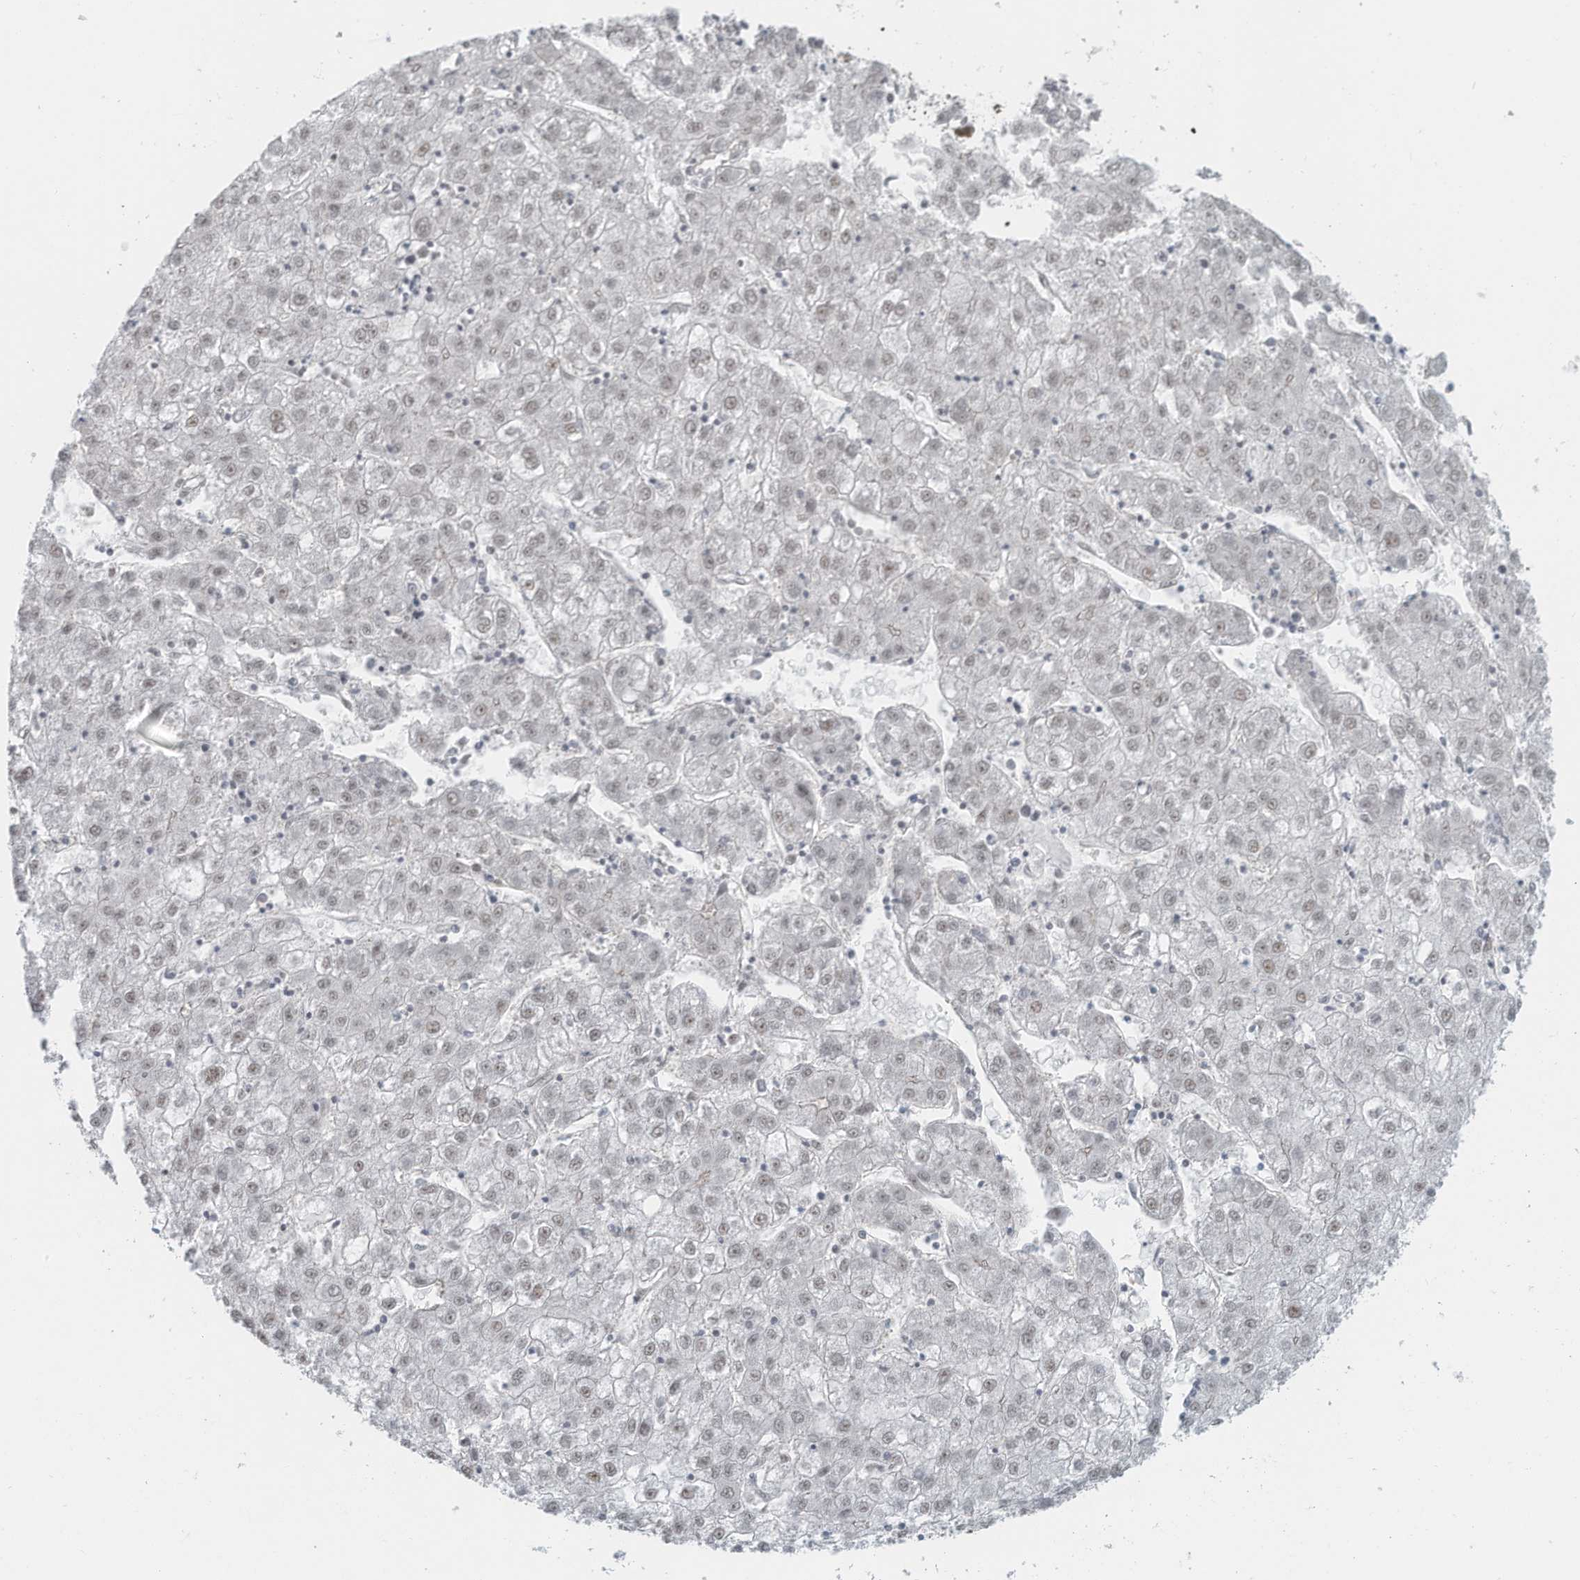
{"staining": {"intensity": "weak", "quantity": "25%-75%", "location": "nuclear"}, "tissue": "liver cancer", "cell_type": "Tumor cells", "image_type": "cancer", "snomed": [{"axis": "morphology", "description": "Carcinoma, Hepatocellular, NOS"}, {"axis": "topography", "description": "Liver"}], "caption": "Human liver cancer stained with a protein marker exhibits weak staining in tumor cells.", "gene": "DBR1", "patient": {"sex": "male", "age": 72}}